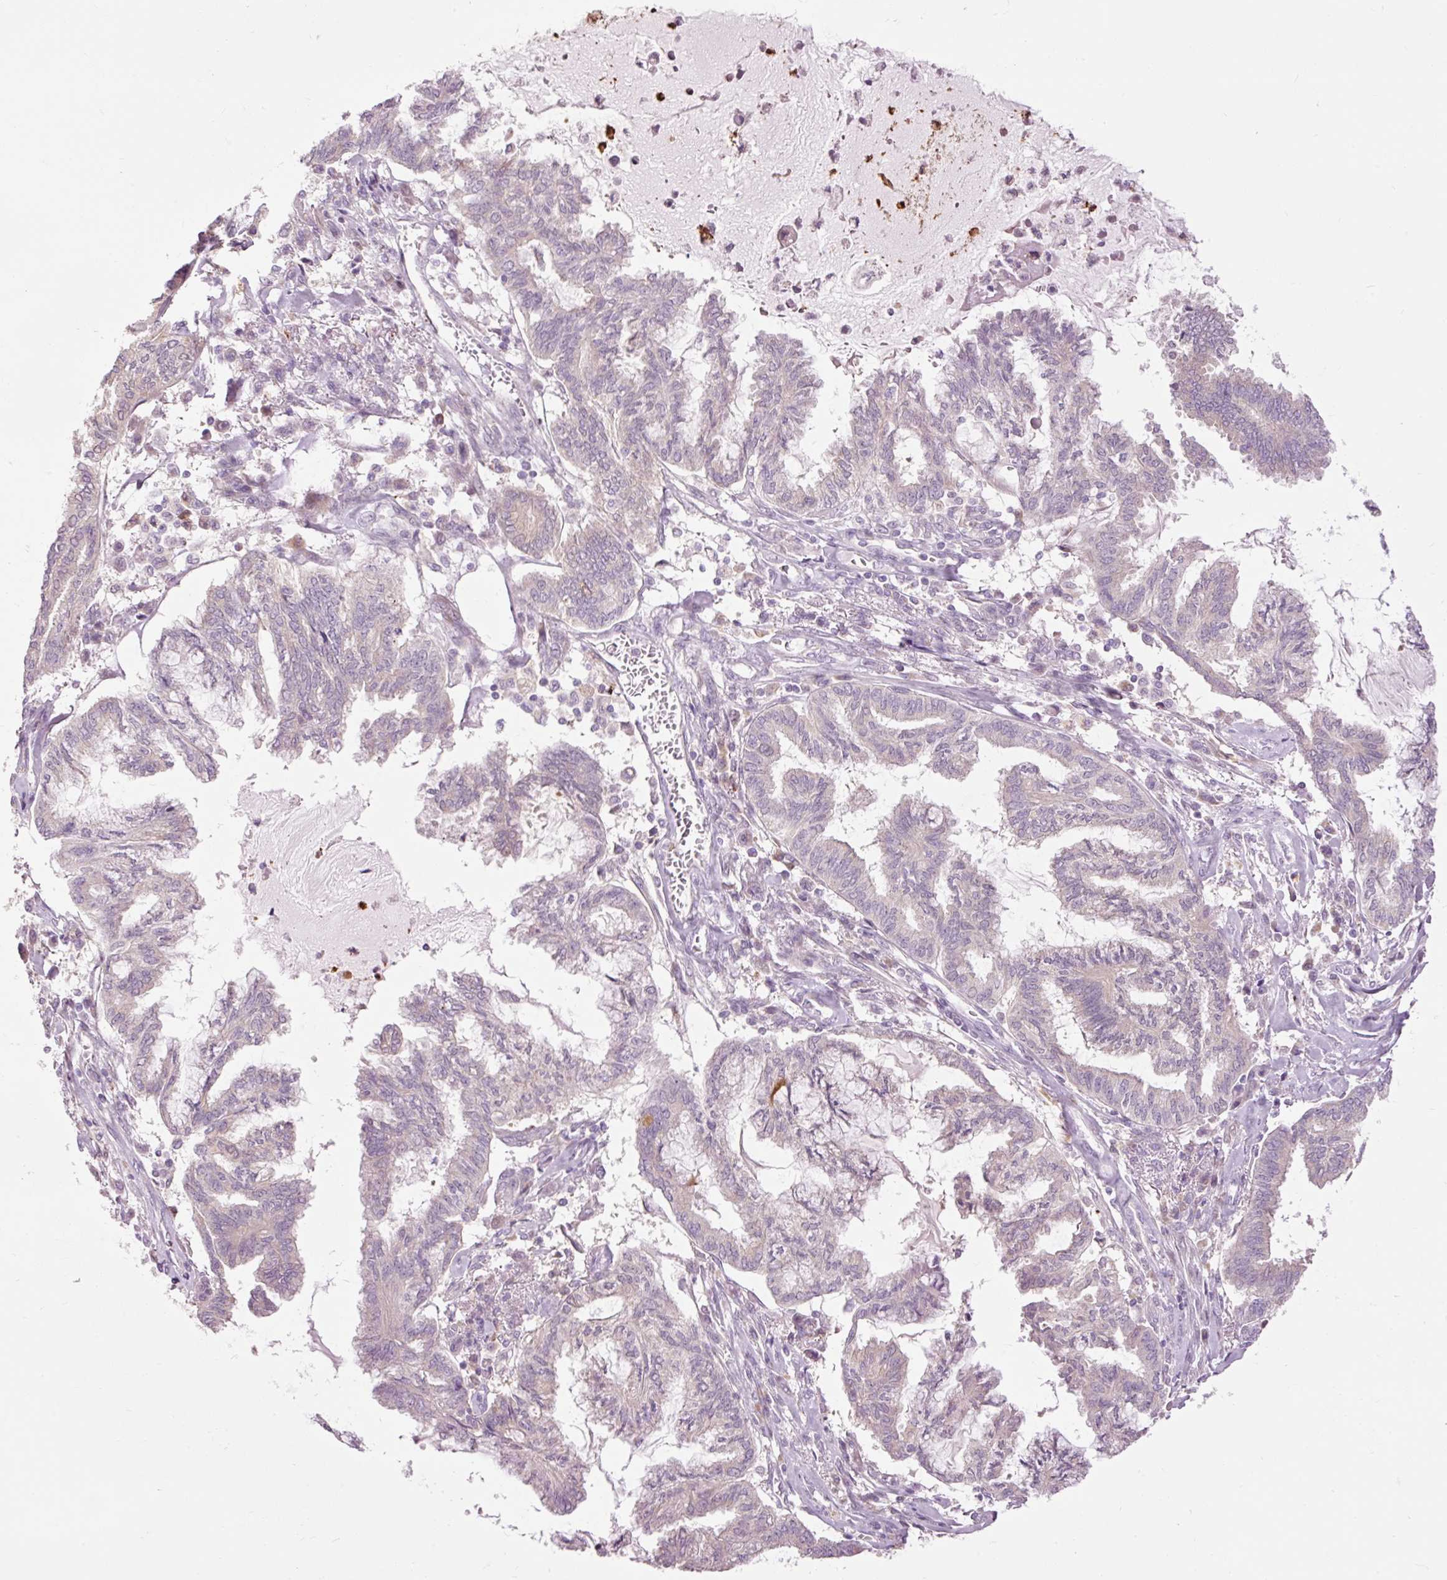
{"staining": {"intensity": "negative", "quantity": "none", "location": "none"}, "tissue": "endometrial cancer", "cell_type": "Tumor cells", "image_type": "cancer", "snomed": [{"axis": "morphology", "description": "Adenocarcinoma, NOS"}, {"axis": "topography", "description": "Endometrium"}], "caption": "A histopathology image of endometrial cancer (adenocarcinoma) stained for a protein demonstrates no brown staining in tumor cells.", "gene": "PRDX5", "patient": {"sex": "female", "age": 86}}